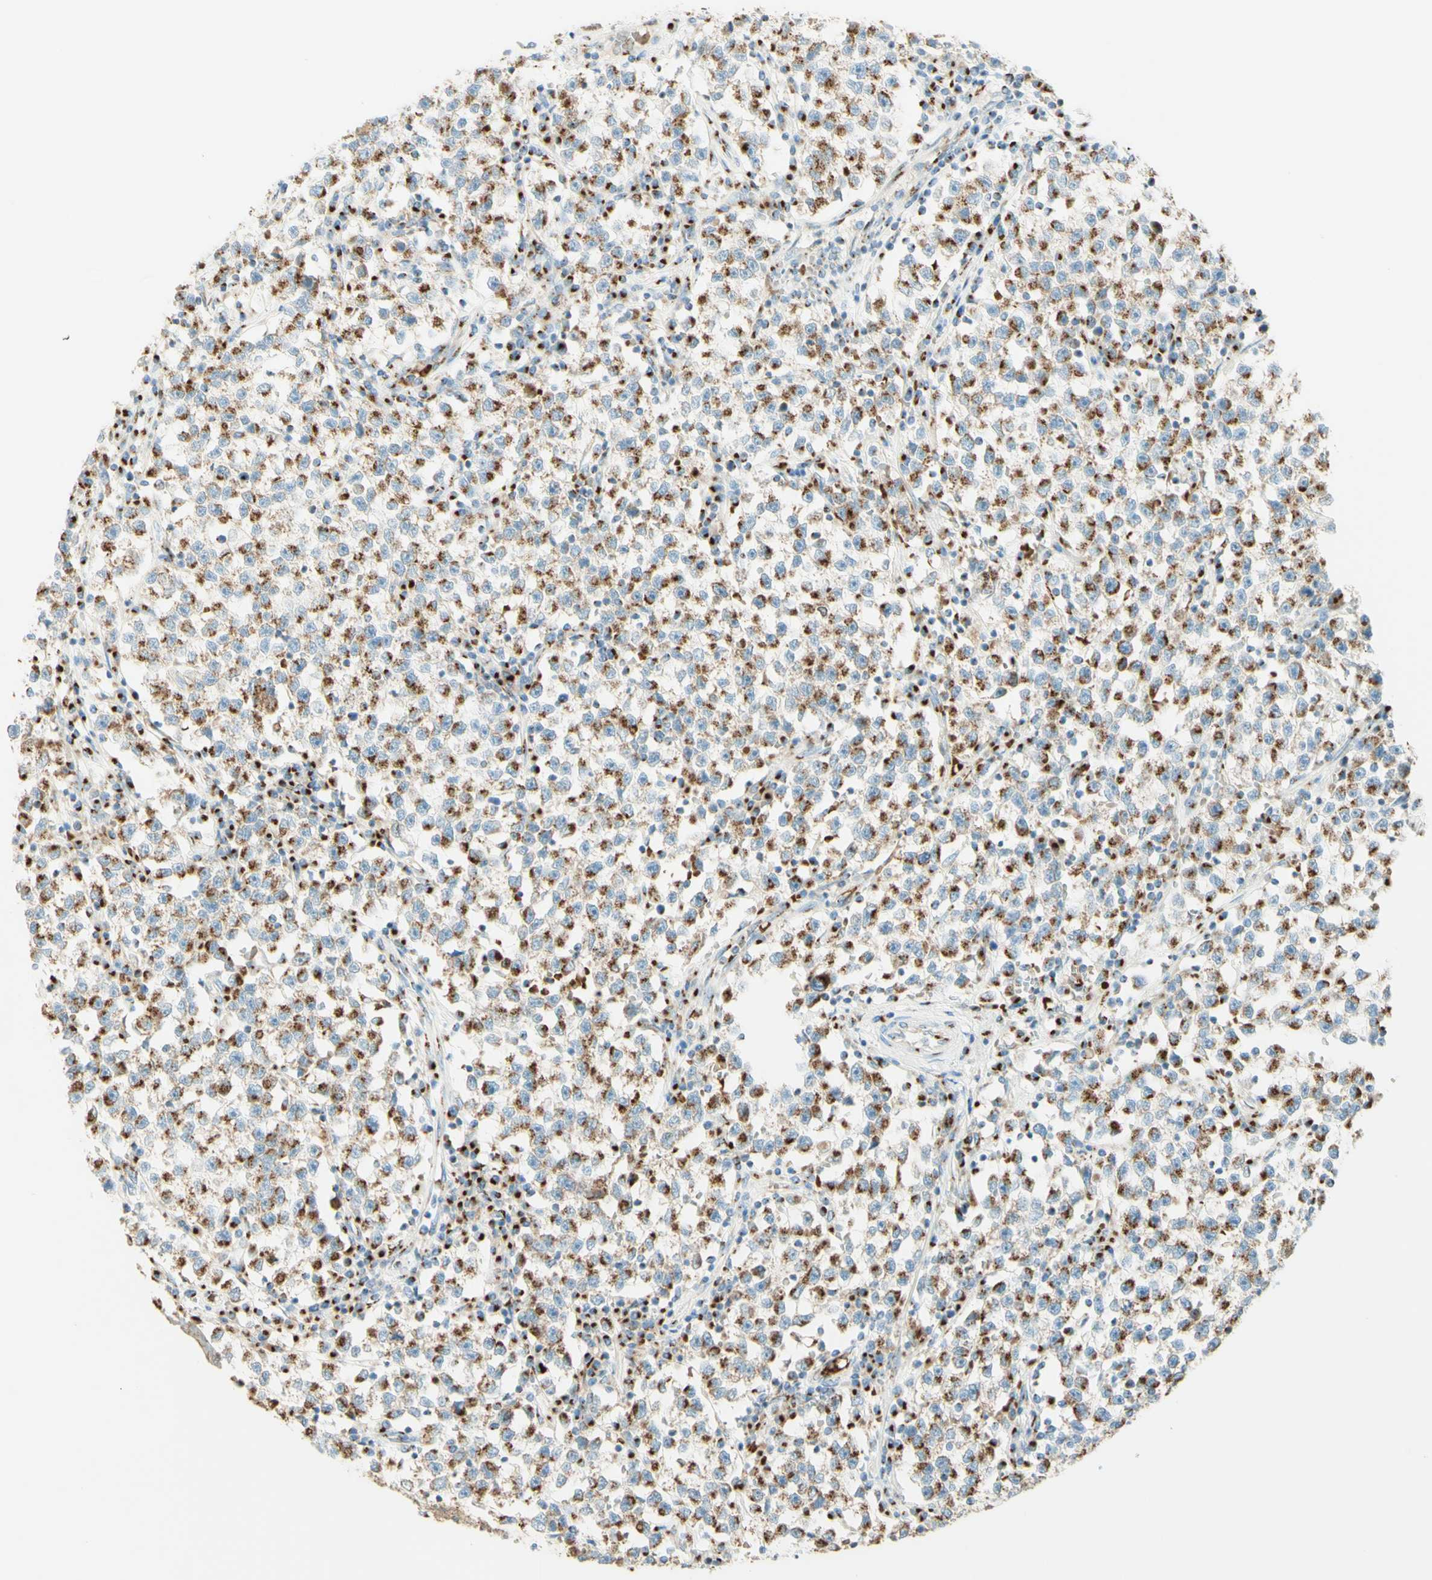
{"staining": {"intensity": "moderate", "quantity": ">75%", "location": "cytoplasmic/membranous"}, "tissue": "testis cancer", "cell_type": "Tumor cells", "image_type": "cancer", "snomed": [{"axis": "morphology", "description": "Seminoma, NOS"}, {"axis": "topography", "description": "Testis"}], "caption": "Human testis seminoma stained with a brown dye reveals moderate cytoplasmic/membranous positive staining in about >75% of tumor cells.", "gene": "GOLGB1", "patient": {"sex": "male", "age": 22}}